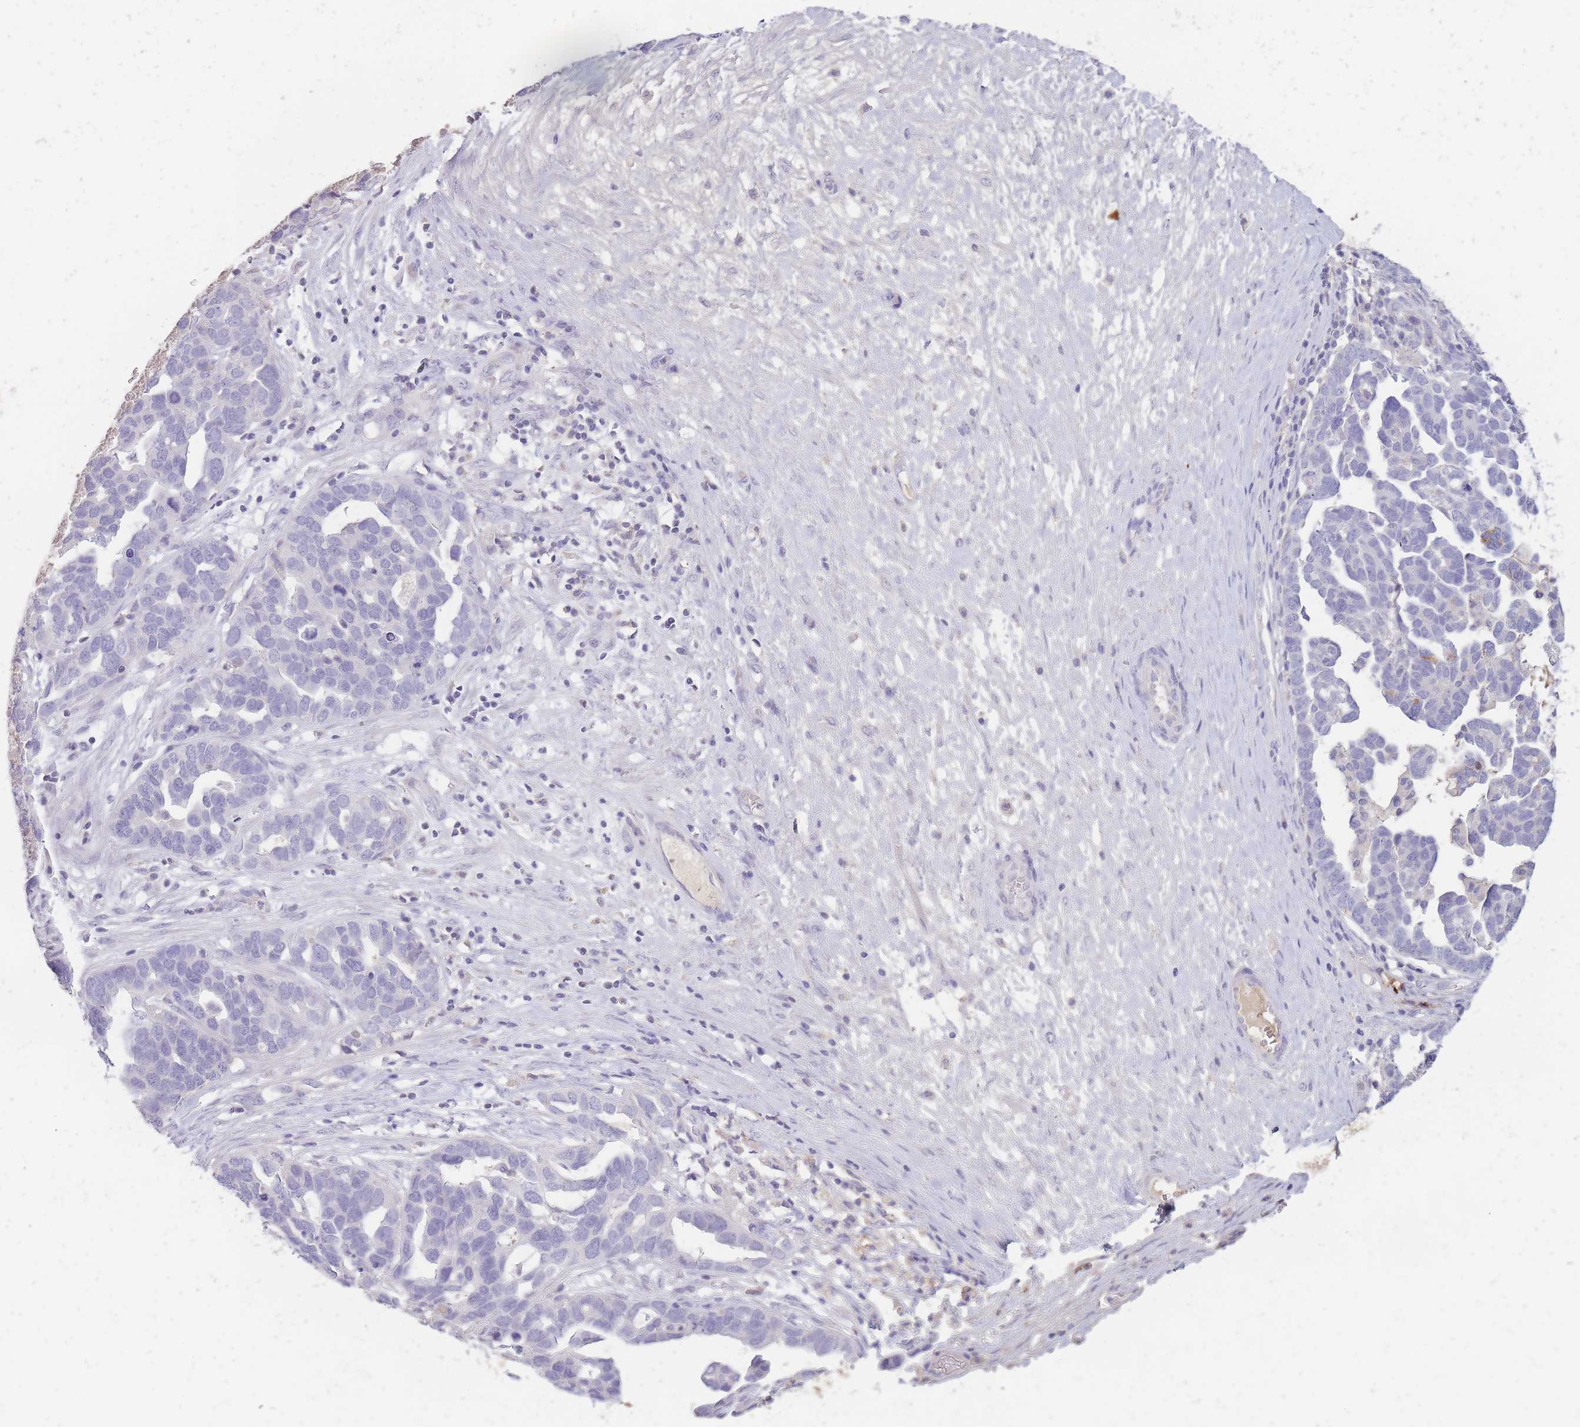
{"staining": {"intensity": "negative", "quantity": "none", "location": "none"}, "tissue": "ovarian cancer", "cell_type": "Tumor cells", "image_type": "cancer", "snomed": [{"axis": "morphology", "description": "Cystadenocarcinoma, serous, NOS"}, {"axis": "topography", "description": "Ovary"}], "caption": "A photomicrograph of ovarian serous cystadenocarcinoma stained for a protein exhibits no brown staining in tumor cells.", "gene": "TPSD1", "patient": {"sex": "female", "age": 54}}